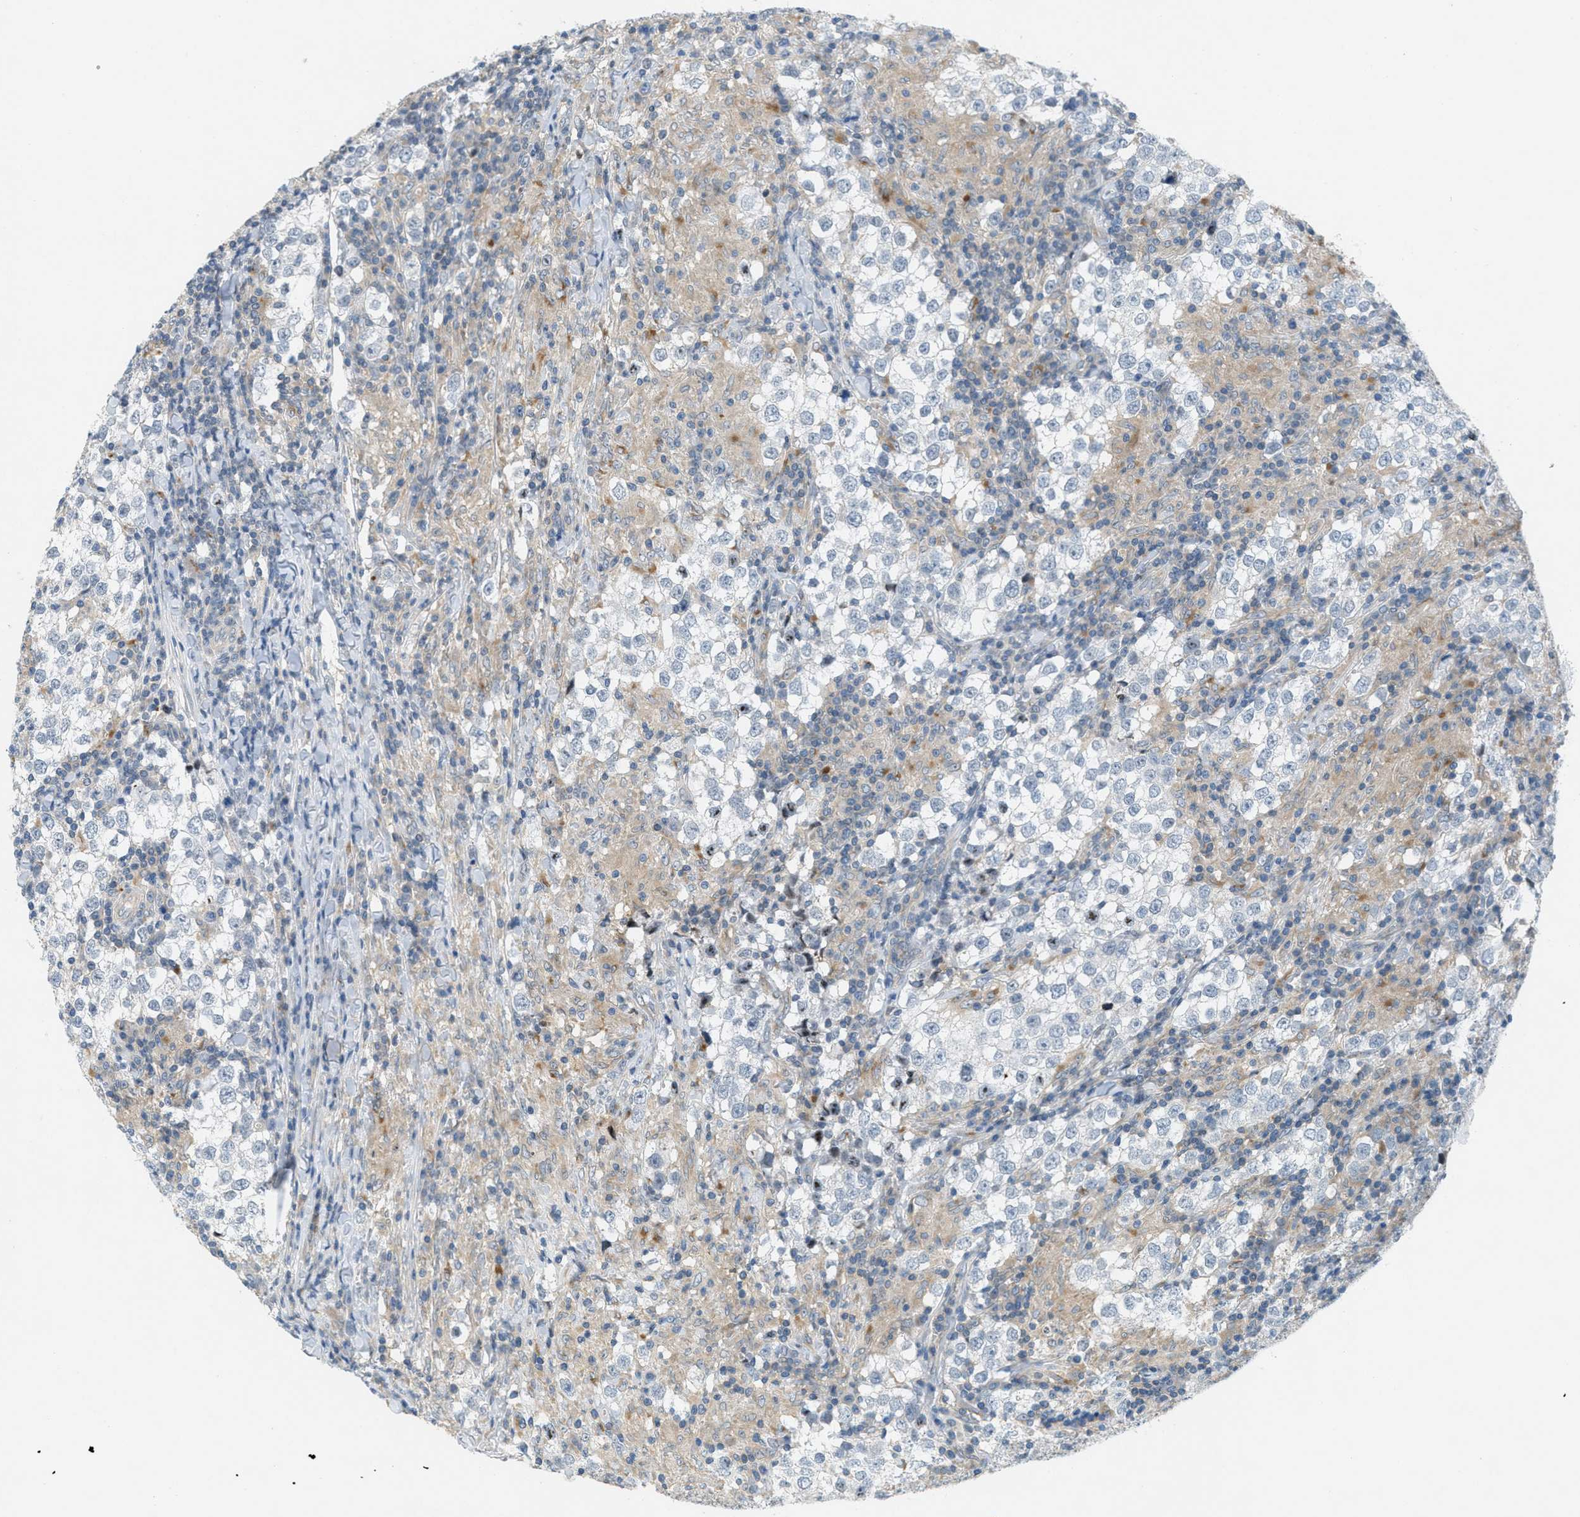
{"staining": {"intensity": "negative", "quantity": "none", "location": "none"}, "tissue": "testis cancer", "cell_type": "Tumor cells", "image_type": "cancer", "snomed": [{"axis": "morphology", "description": "Seminoma, NOS"}, {"axis": "morphology", "description": "Carcinoma, Embryonal, NOS"}, {"axis": "topography", "description": "Testis"}], "caption": "IHC photomicrograph of neoplastic tissue: testis cancer stained with DAB (3,3'-diaminobenzidine) shows no significant protein expression in tumor cells.", "gene": "SIGMAR1", "patient": {"sex": "male", "age": 36}}